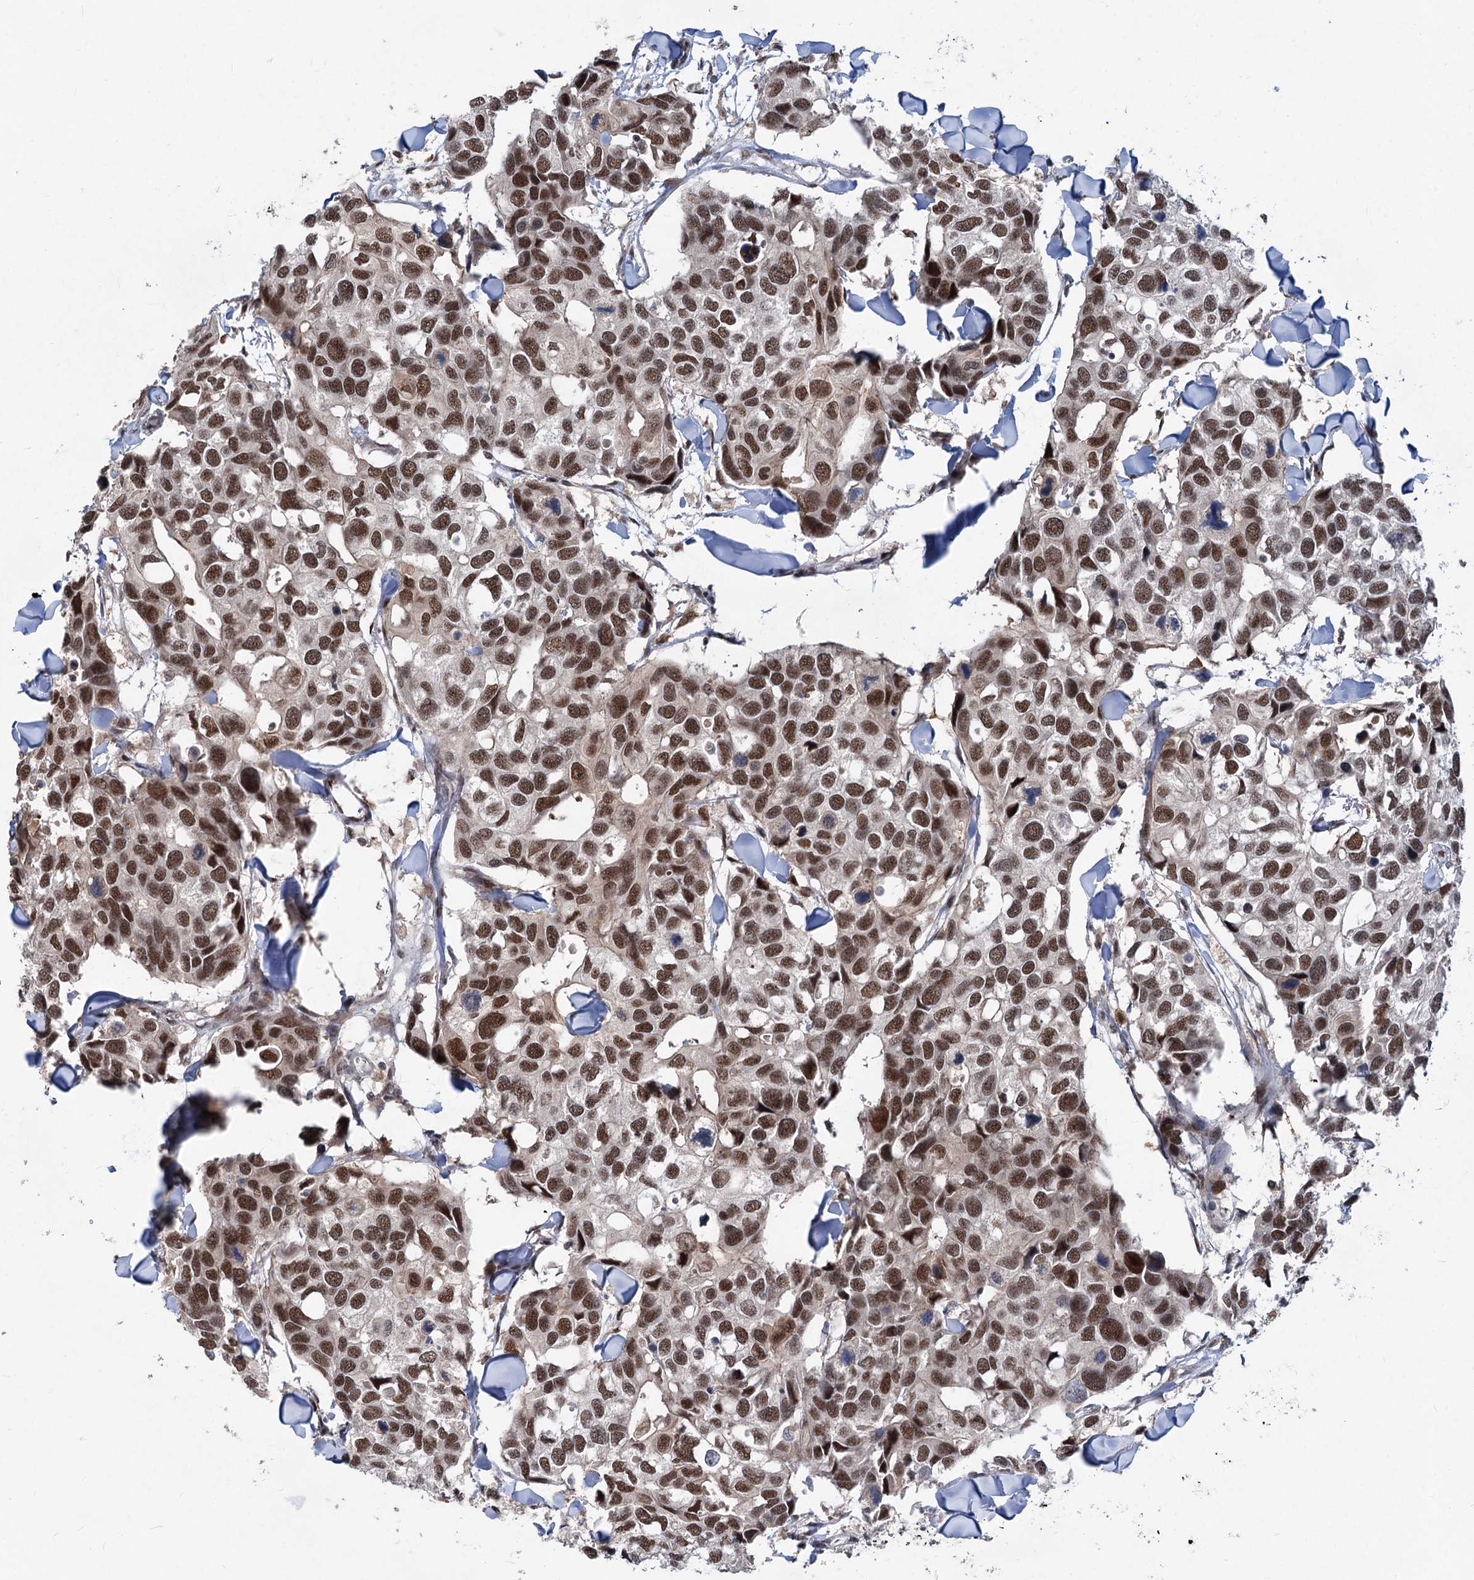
{"staining": {"intensity": "moderate", "quantity": ">75%", "location": "nuclear"}, "tissue": "breast cancer", "cell_type": "Tumor cells", "image_type": "cancer", "snomed": [{"axis": "morphology", "description": "Duct carcinoma"}, {"axis": "topography", "description": "Breast"}], "caption": "Tumor cells demonstrate medium levels of moderate nuclear positivity in about >75% of cells in human breast cancer (invasive ductal carcinoma).", "gene": "PHF8", "patient": {"sex": "female", "age": 83}}